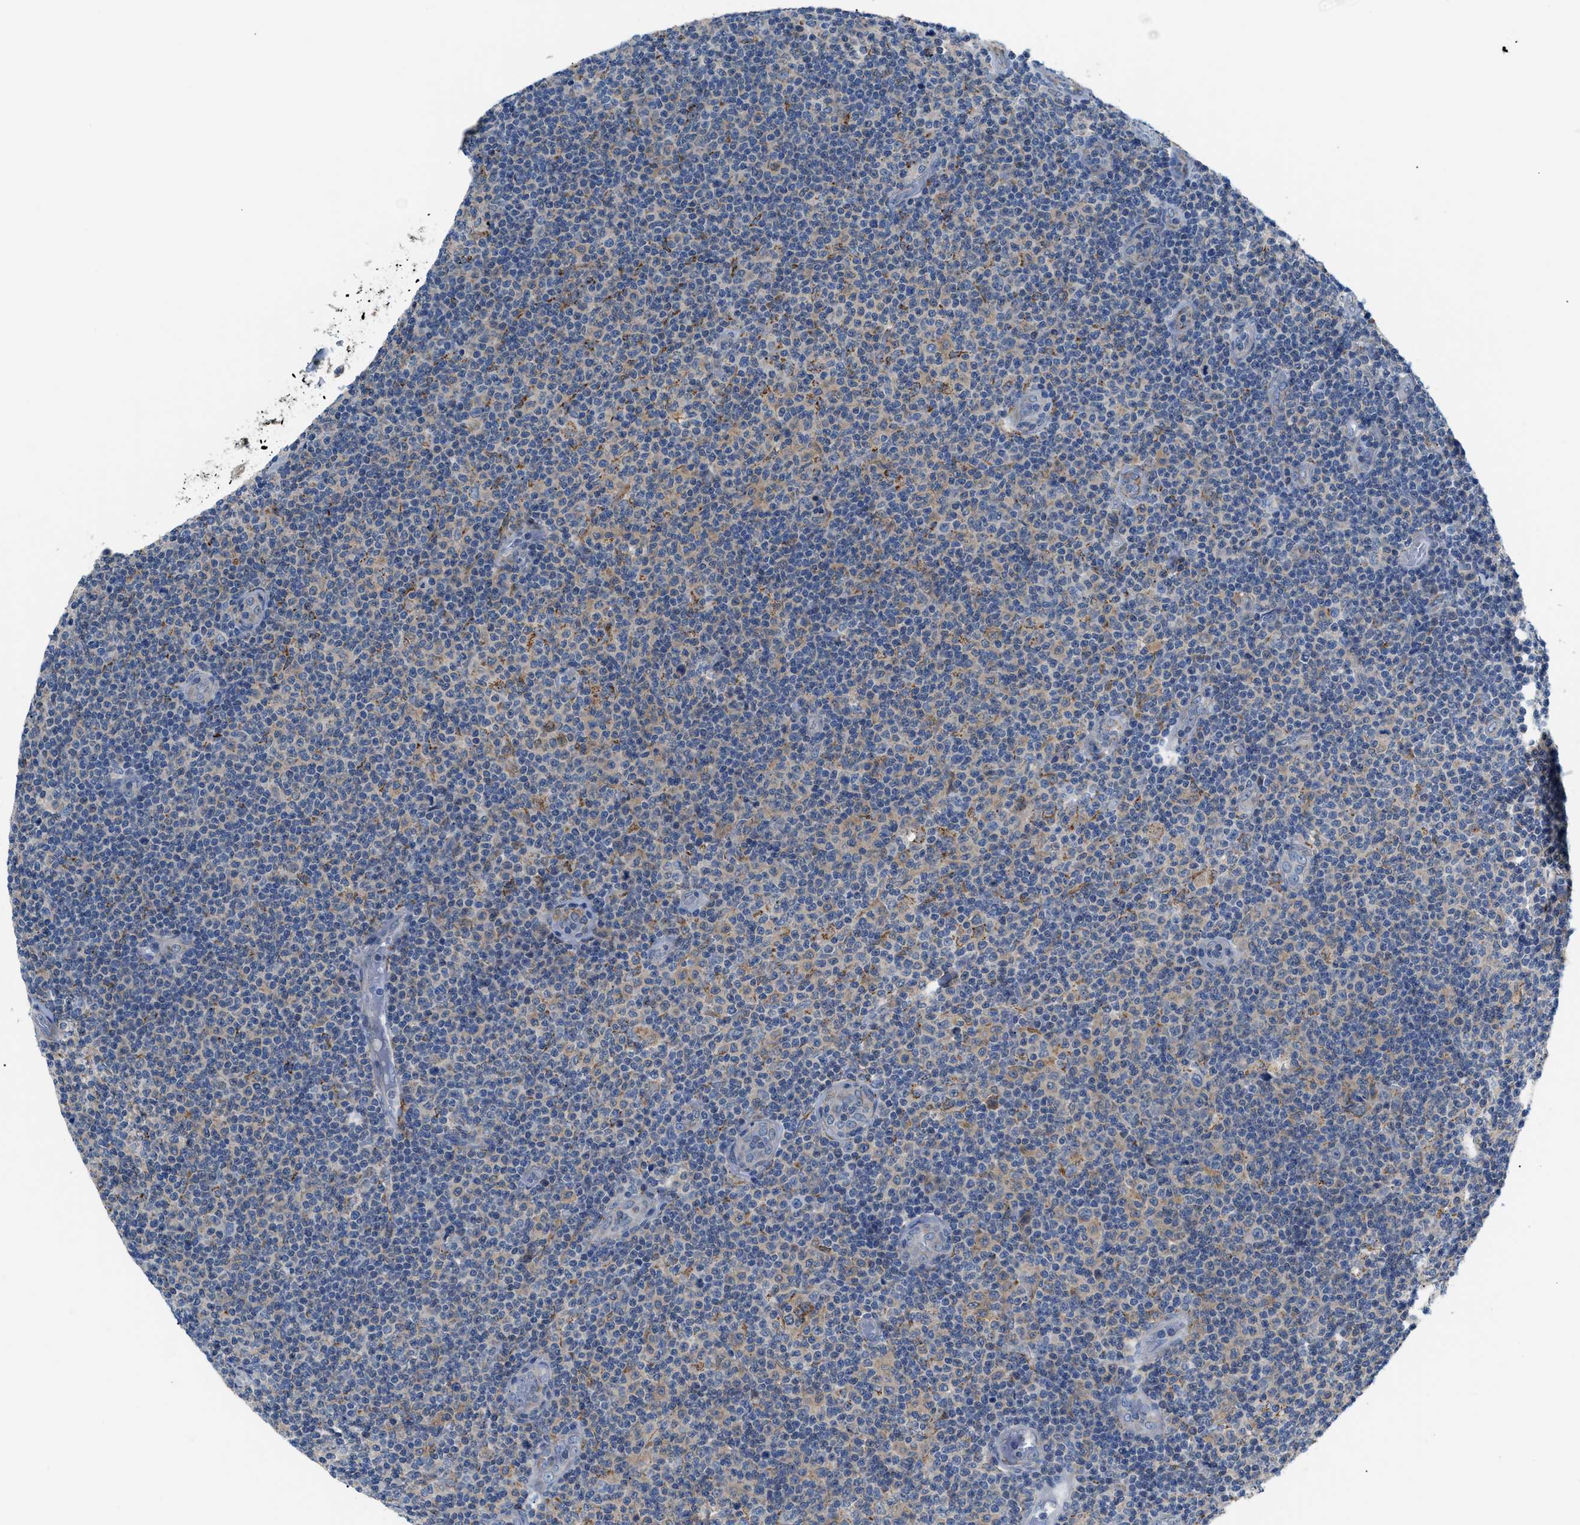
{"staining": {"intensity": "weak", "quantity": "<25%", "location": "cytoplasmic/membranous"}, "tissue": "lymphoma", "cell_type": "Tumor cells", "image_type": "cancer", "snomed": [{"axis": "morphology", "description": "Malignant lymphoma, non-Hodgkin's type, Low grade"}, {"axis": "topography", "description": "Lymph node"}], "caption": "Immunohistochemical staining of human malignant lymphoma, non-Hodgkin's type (low-grade) displays no significant expression in tumor cells.", "gene": "TMEM45B", "patient": {"sex": "male", "age": 83}}